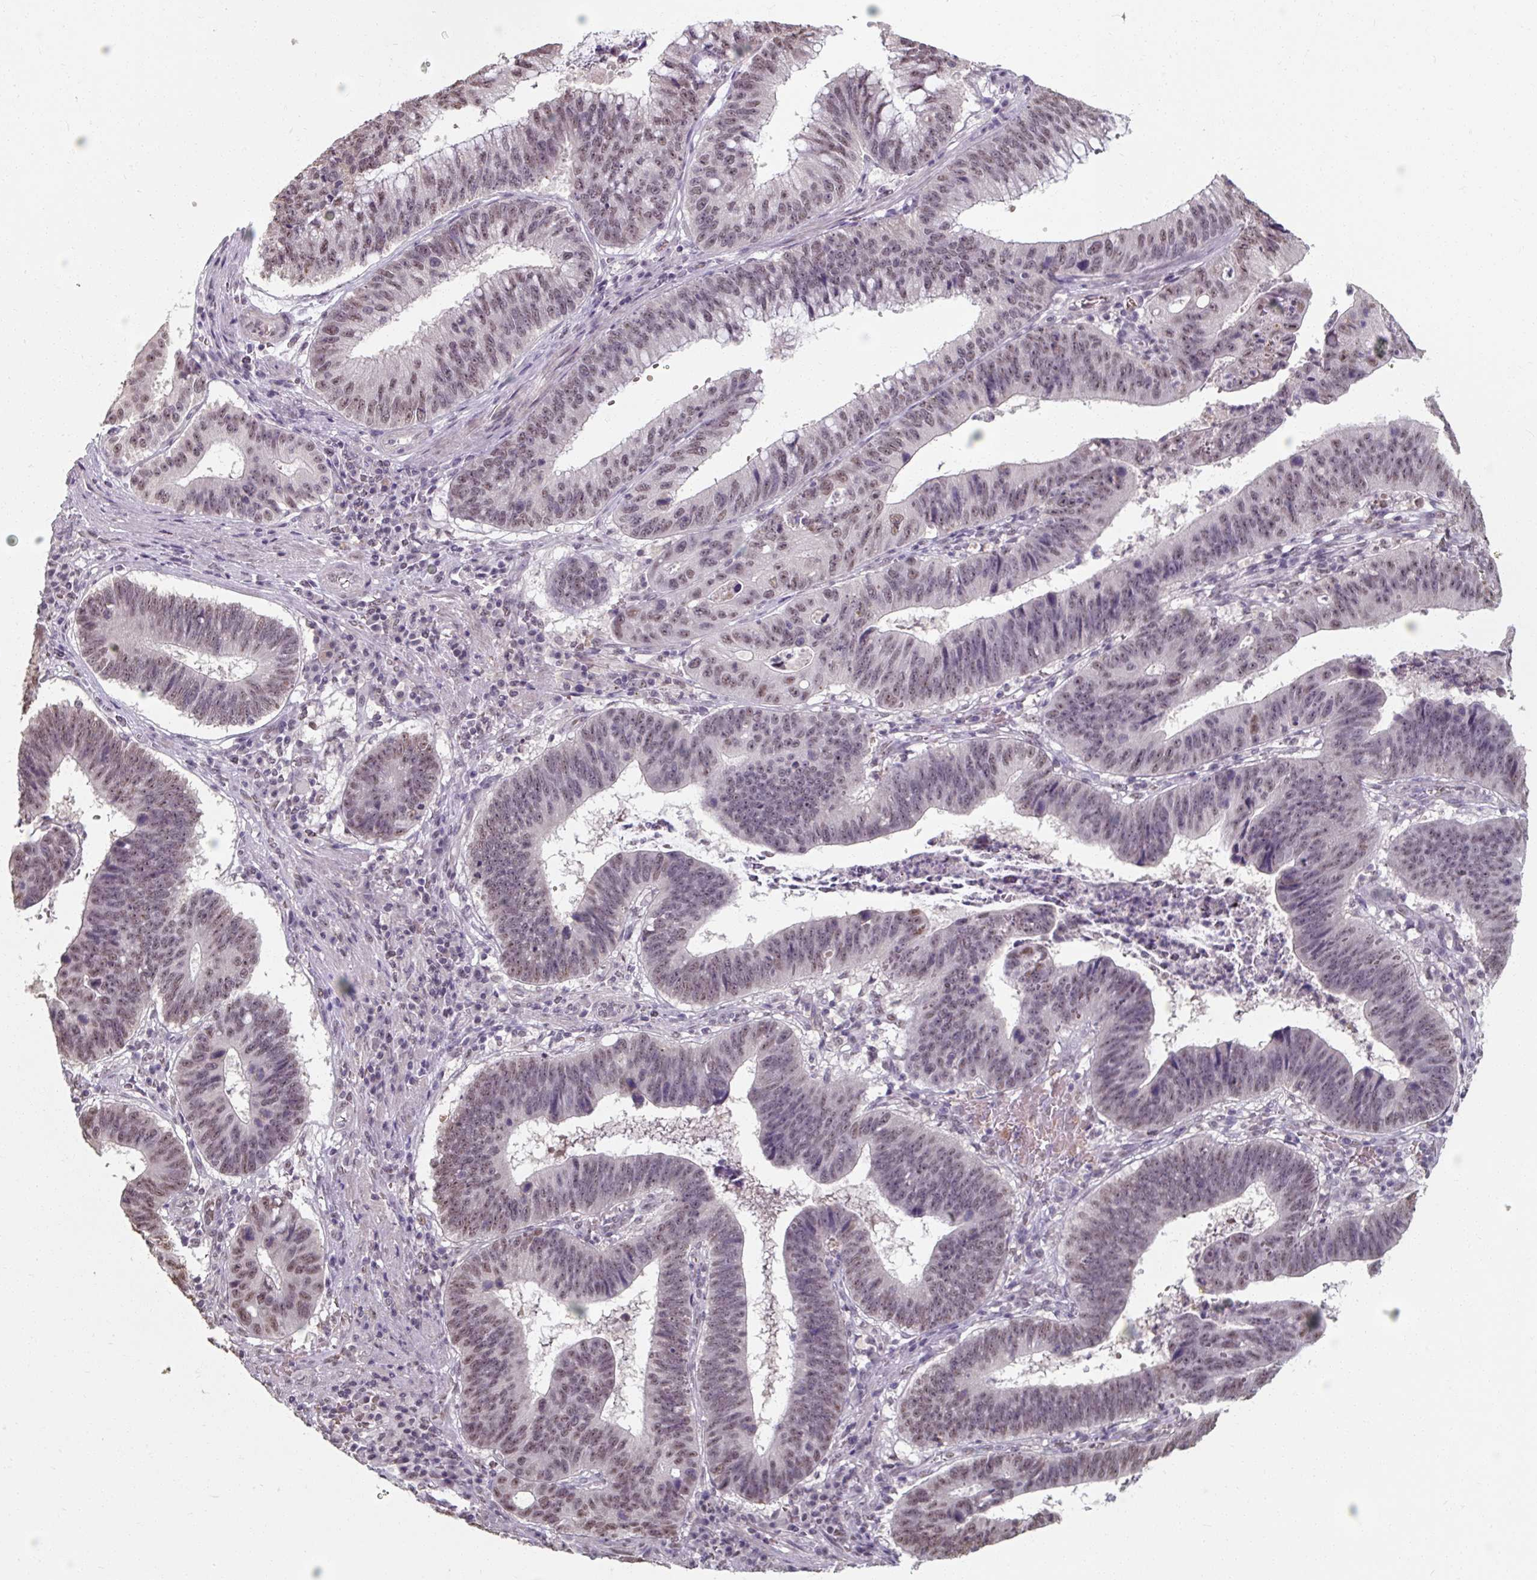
{"staining": {"intensity": "moderate", "quantity": "<25%", "location": "nuclear"}, "tissue": "stomach cancer", "cell_type": "Tumor cells", "image_type": "cancer", "snomed": [{"axis": "morphology", "description": "Adenocarcinoma, NOS"}, {"axis": "topography", "description": "Stomach"}], "caption": "The immunohistochemical stain highlights moderate nuclear expression in tumor cells of stomach adenocarcinoma tissue. (DAB (3,3'-diaminobenzidine) IHC with brightfield microscopy, high magnification).", "gene": "ZFTRAF1", "patient": {"sex": "male", "age": 59}}